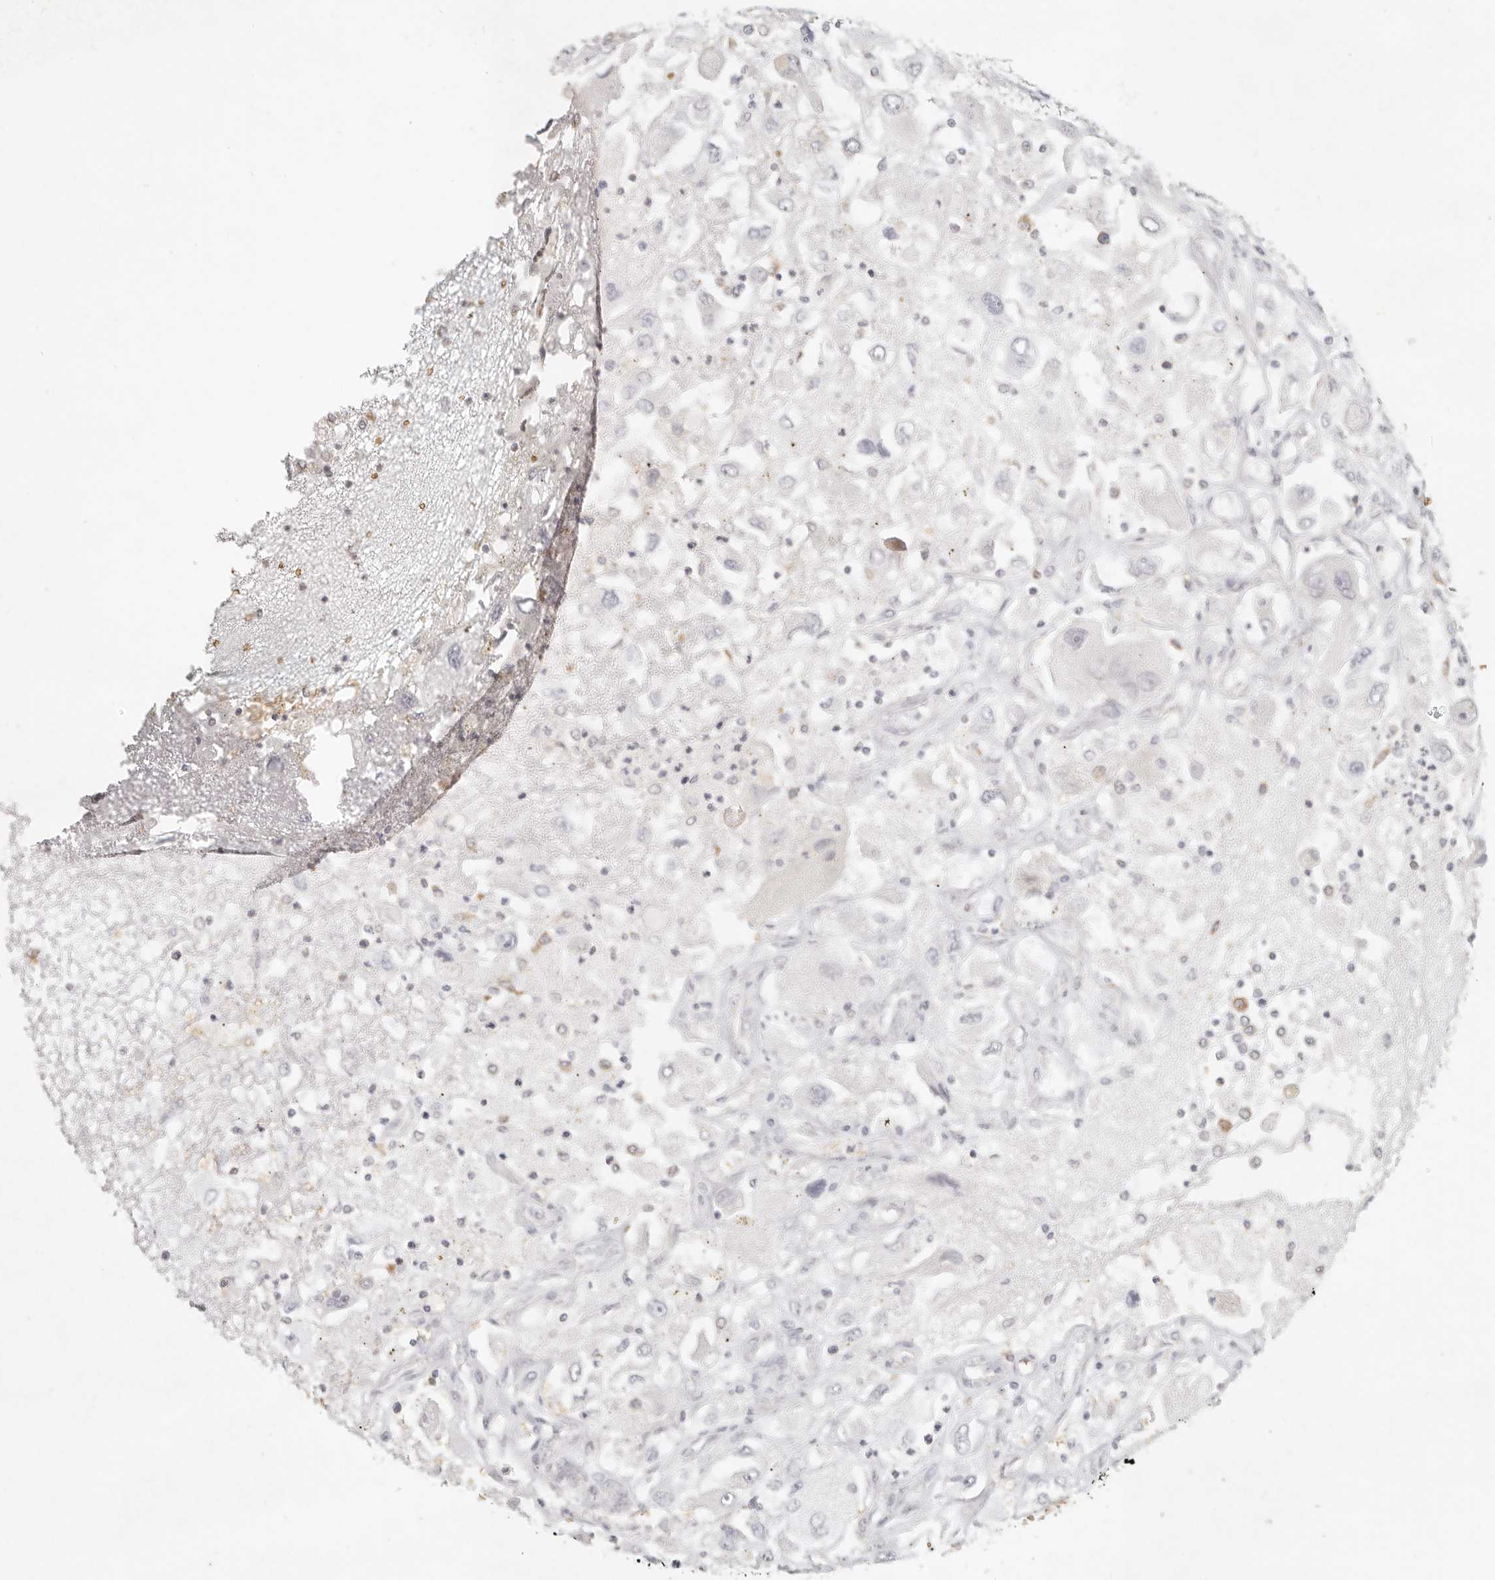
{"staining": {"intensity": "negative", "quantity": "none", "location": "none"}, "tissue": "renal cancer", "cell_type": "Tumor cells", "image_type": "cancer", "snomed": [{"axis": "morphology", "description": "Adenocarcinoma, NOS"}, {"axis": "topography", "description": "Kidney"}], "caption": "Immunohistochemistry (IHC) photomicrograph of neoplastic tissue: human renal adenocarcinoma stained with DAB exhibits no significant protein staining in tumor cells. The staining is performed using DAB (3,3'-diaminobenzidine) brown chromogen with nuclei counter-stained in using hematoxylin.", "gene": "NIBAN1", "patient": {"sex": "female", "age": 52}}